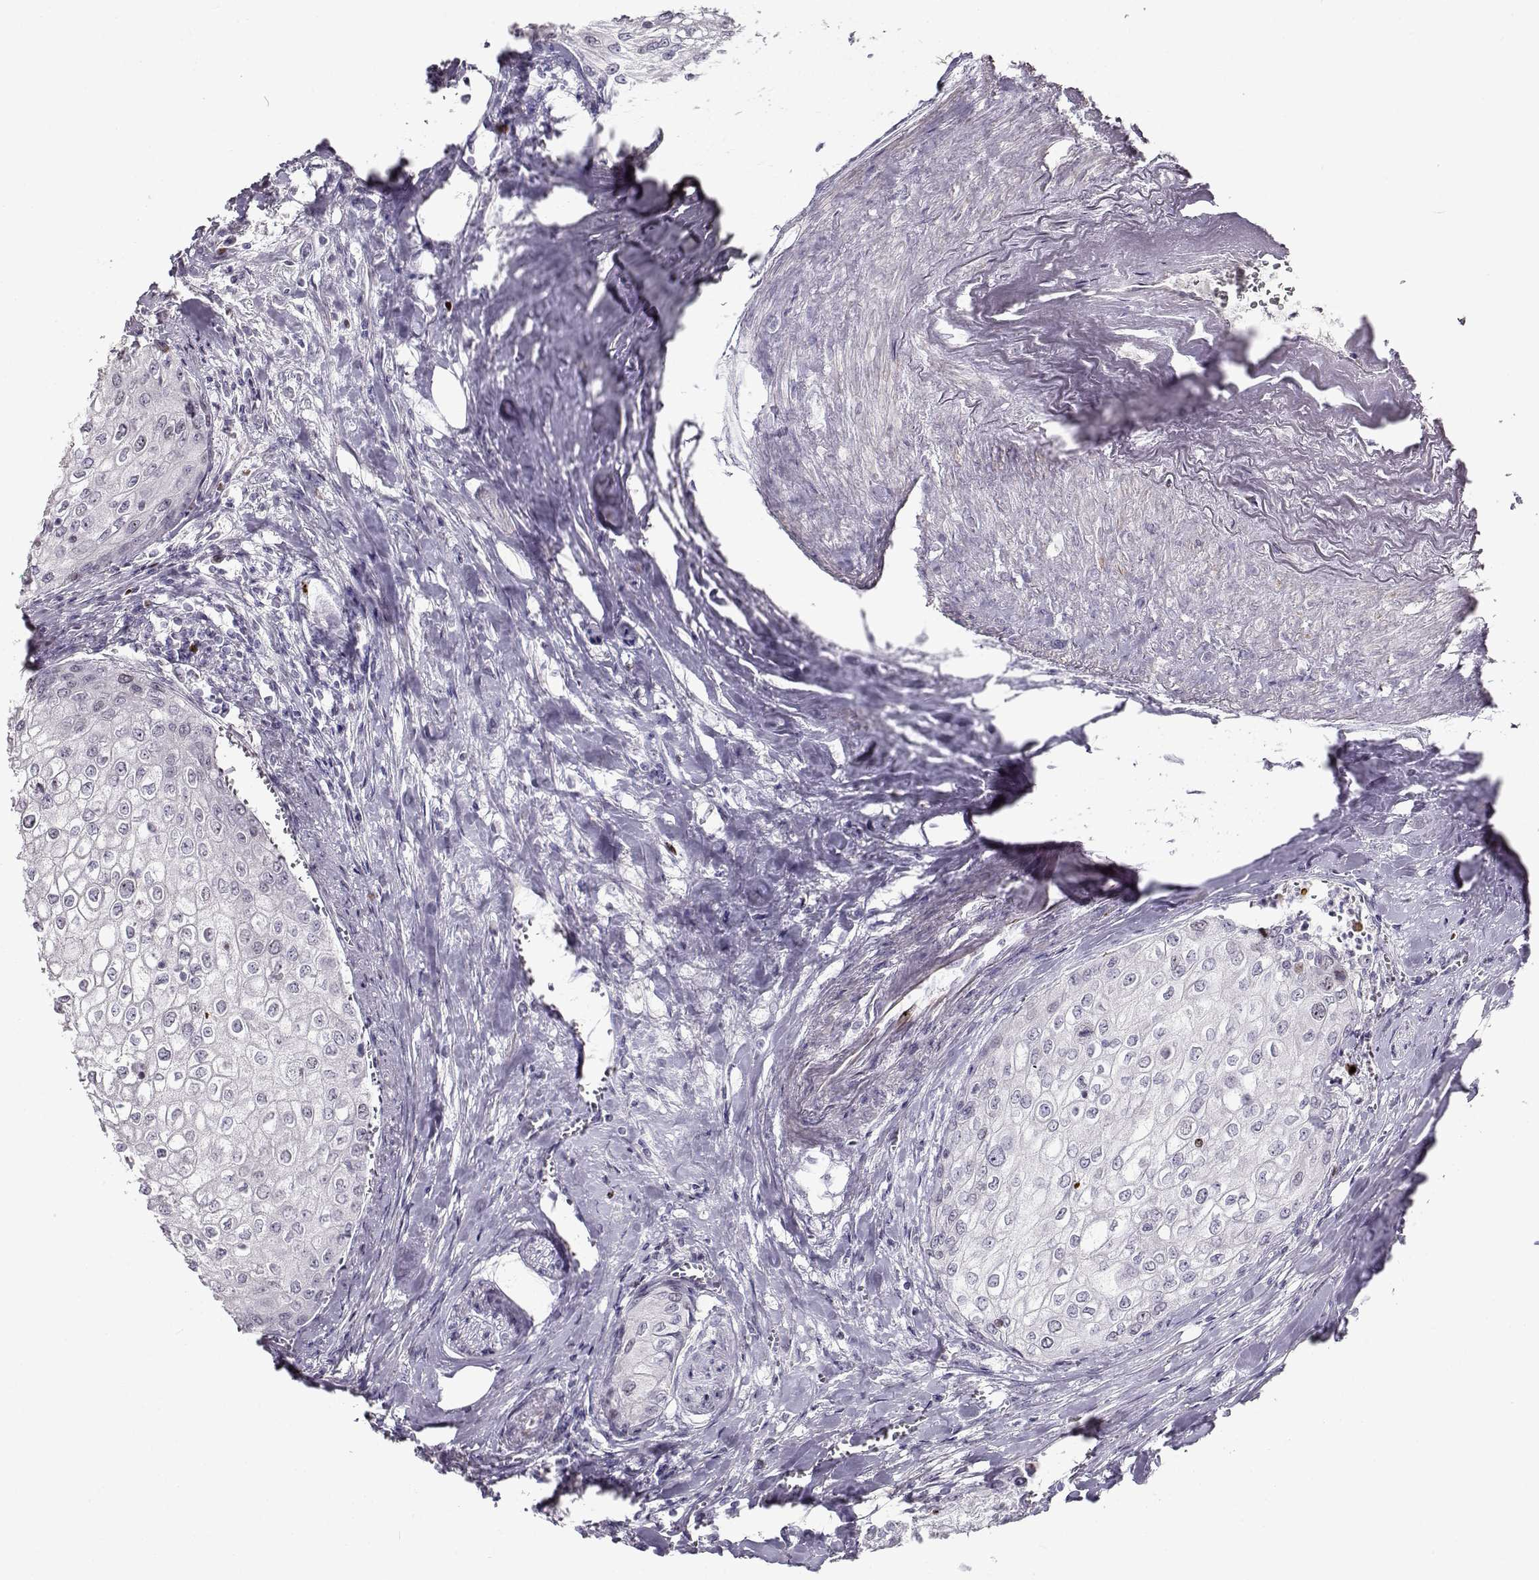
{"staining": {"intensity": "negative", "quantity": "none", "location": "none"}, "tissue": "urothelial cancer", "cell_type": "Tumor cells", "image_type": "cancer", "snomed": [{"axis": "morphology", "description": "Urothelial carcinoma, High grade"}, {"axis": "topography", "description": "Urinary bladder"}], "caption": "Immunohistochemistry histopathology image of neoplastic tissue: urothelial carcinoma (high-grade) stained with DAB demonstrates no significant protein staining in tumor cells.", "gene": "NPW", "patient": {"sex": "male", "age": 62}}